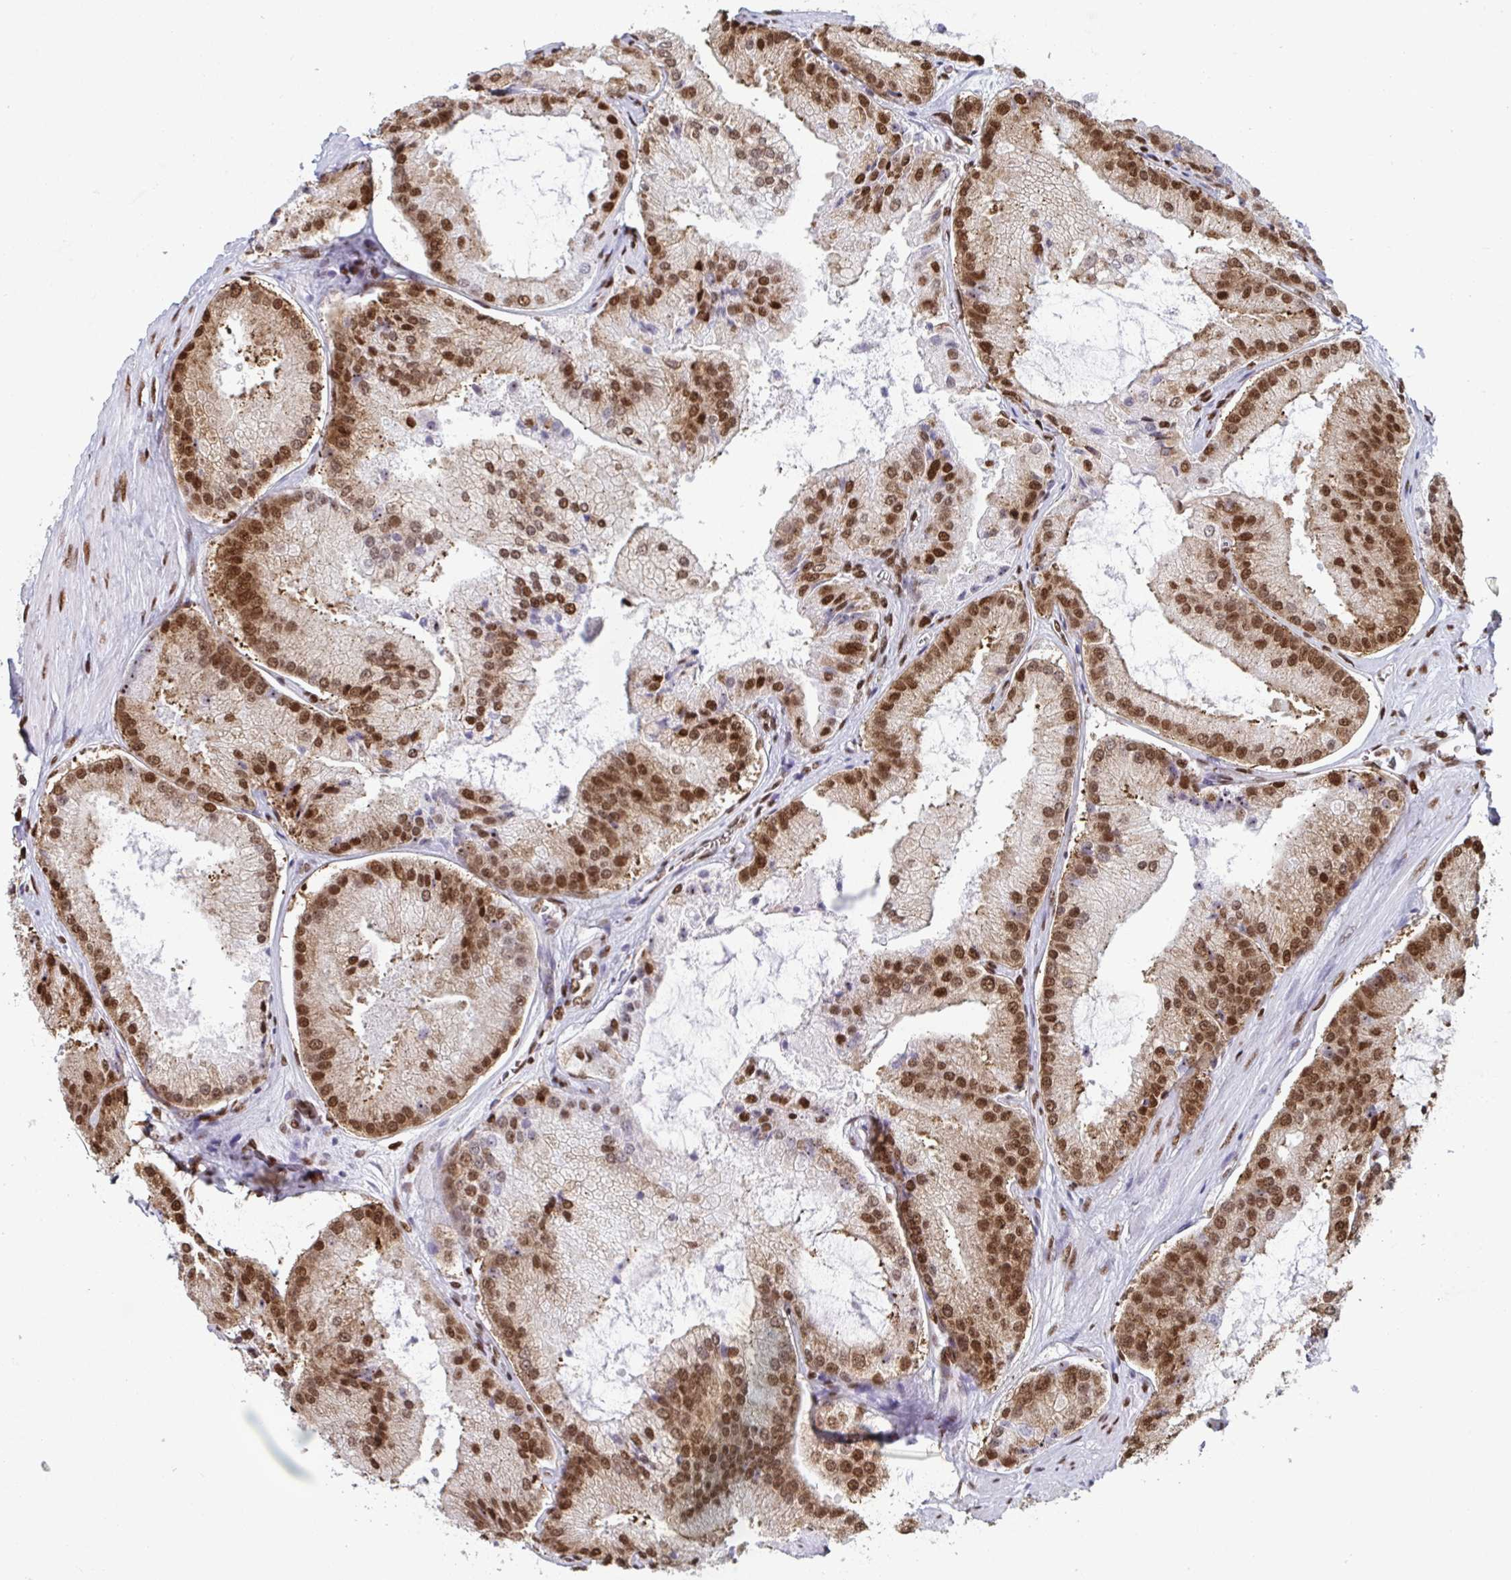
{"staining": {"intensity": "strong", "quantity": ">75%", "location": "nuclear"}, "tissue": "prostate cancer", "cell_type": "Tumor cells", "image_type": "cancer", "snomed": [{"axis": "morphology", "description": "Adenocarcinoma, High grade"}, {"axis": "topography", "description": "Prostate"}], "caption": "Protein staining exhibits strong nuclear positivity in approximately >75% of tumor cells in adenocarcinoma (high-grade) (prostate). The staining was performed using DAB, with brown indicating positive protein expression. Nuclei are stained blue with hematoxylin.", "gene": "GAR1", "patient": {"sex": "male", "age": 73}}